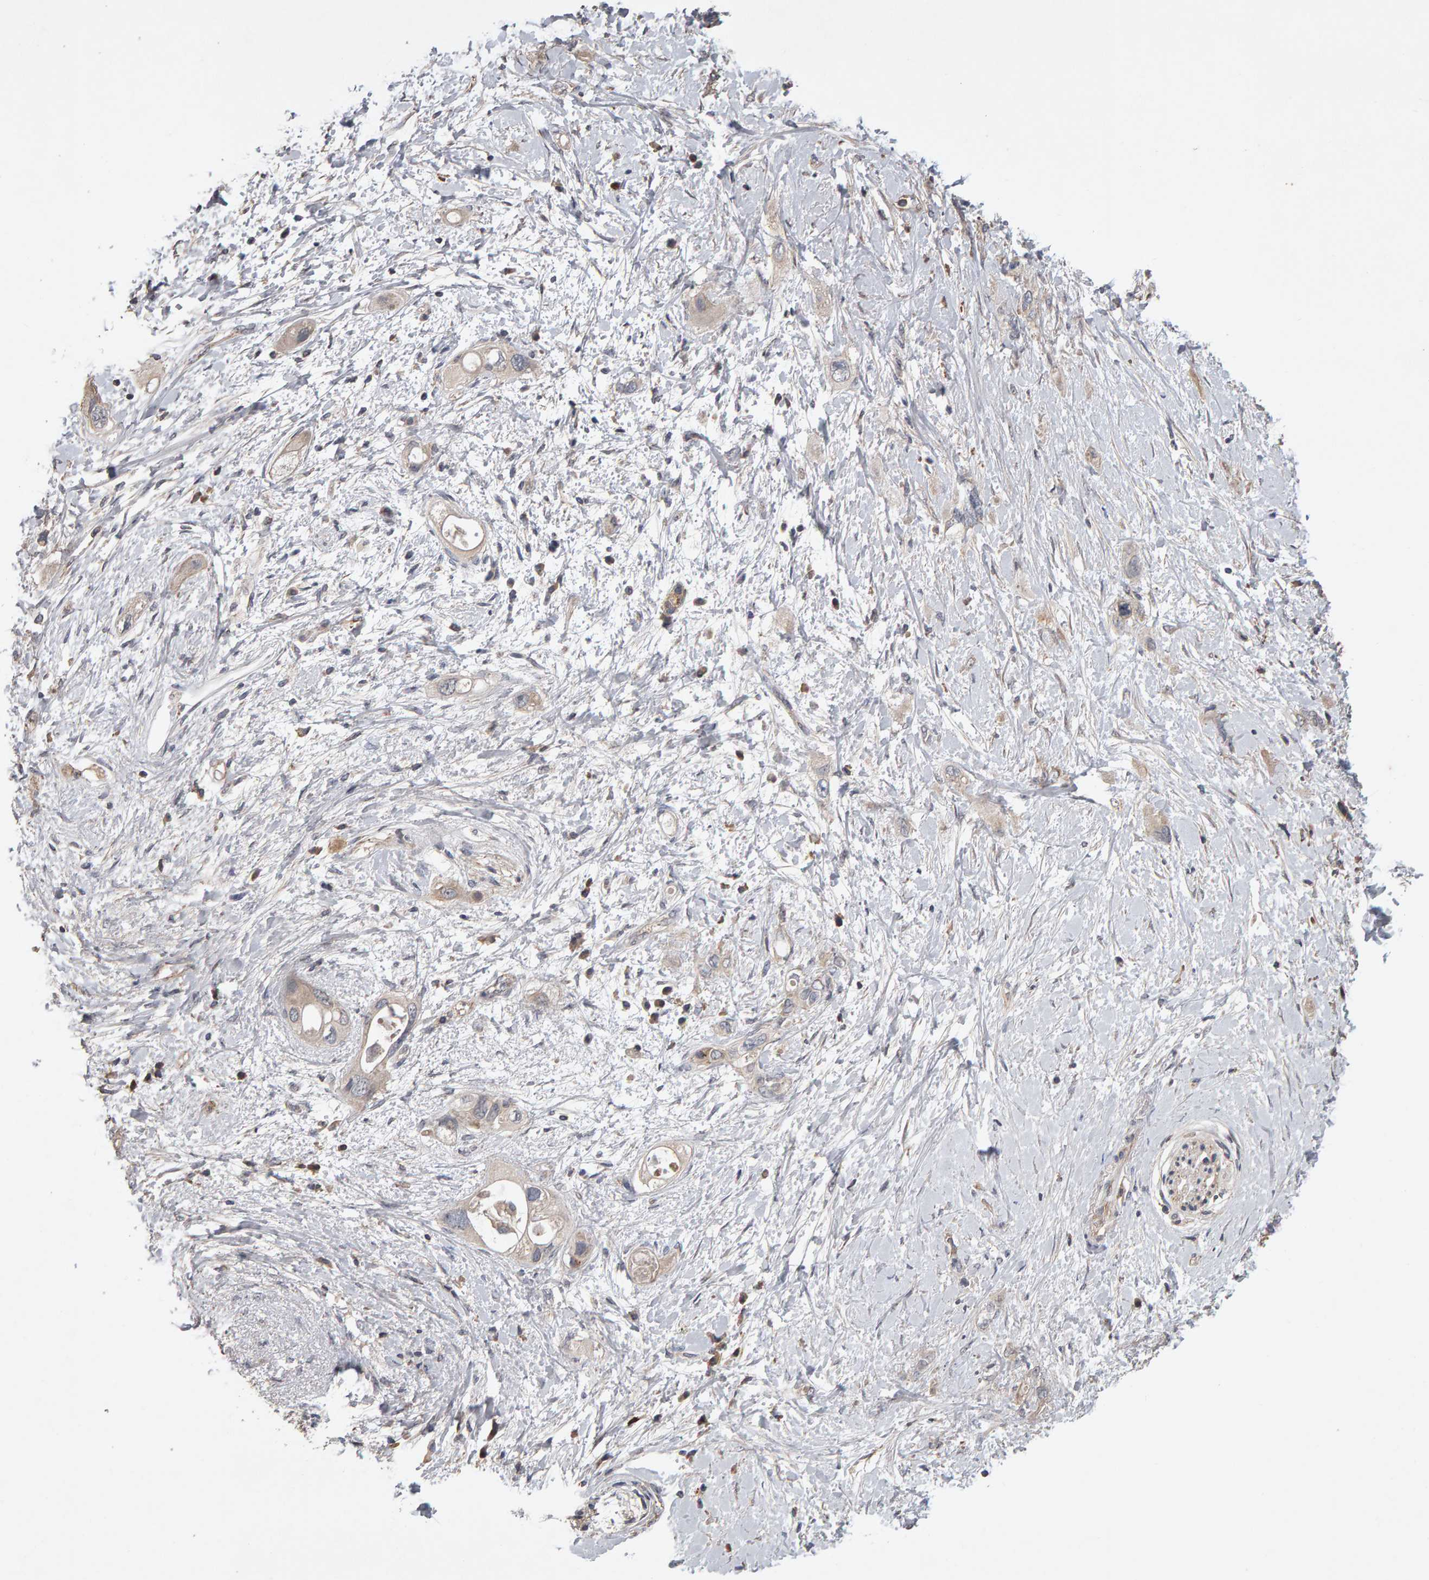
{"staining": {"intensity": "weak", "quantity": "25%-75%", "location": "cytoplasmic/membranous"}, "tissue": "pancreatic cancer", "cell_type": "Tumor cells", "image_type": "cancer", "snomed": [{"axis": "morphology", "description": "Adenocarcinoma, NOS"}, {"axis": "topography", "description": "Pancreas"}], "caption": "Protein expression by immunohistochemistry reveals weak cytoplasmic/membranous staining in approximately 25%-75% of tumor cells in pancreatic cancer (adenocarcinoma).", "gene": "COASY", "patient": {"sex": "female", "age": 56}}